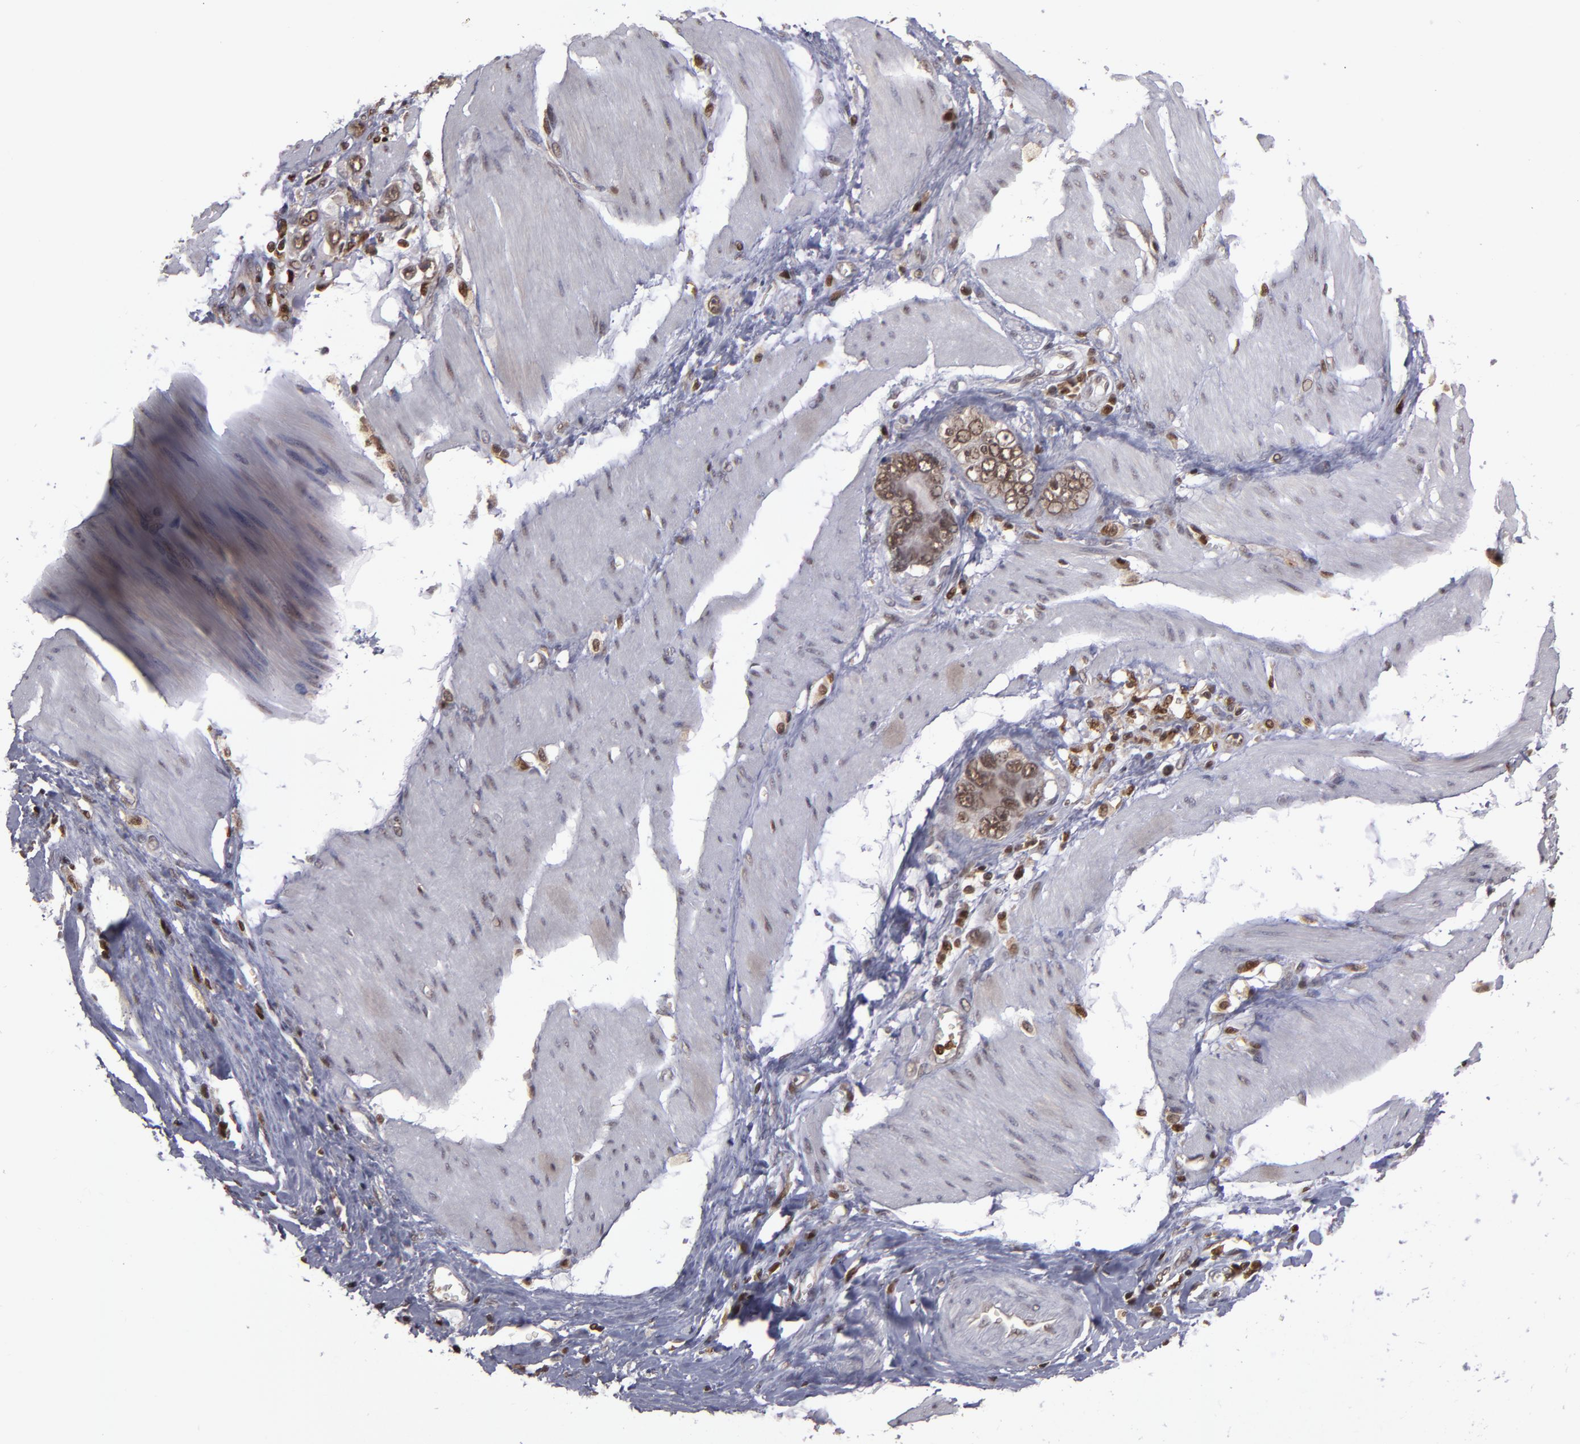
{"staining": {"intensity": "moderate", "quantity": ">75%", "location": "cytoplasmic/membranous,nuclear"}, "tissue": "stomach cancer", "cell_type": "Tumor cells", "image_type": "cancer", "snomed": [{"axis": "morphology", "description": "Adenocarcinoma, NOS"}, {"axis": "topography", "description": "Stomach"}], "caption": "Brown immunohistochemical staining in human stomach adenocarcinoma exhibits moderate cytoplasmic/membranous and nuclear expression in about >75% of tumor cells. (DAB IHC, brown staining for protein, blue staining for nuclei).", "gene": "GRB2", "patient": {"sex": "male", "age": 78}}